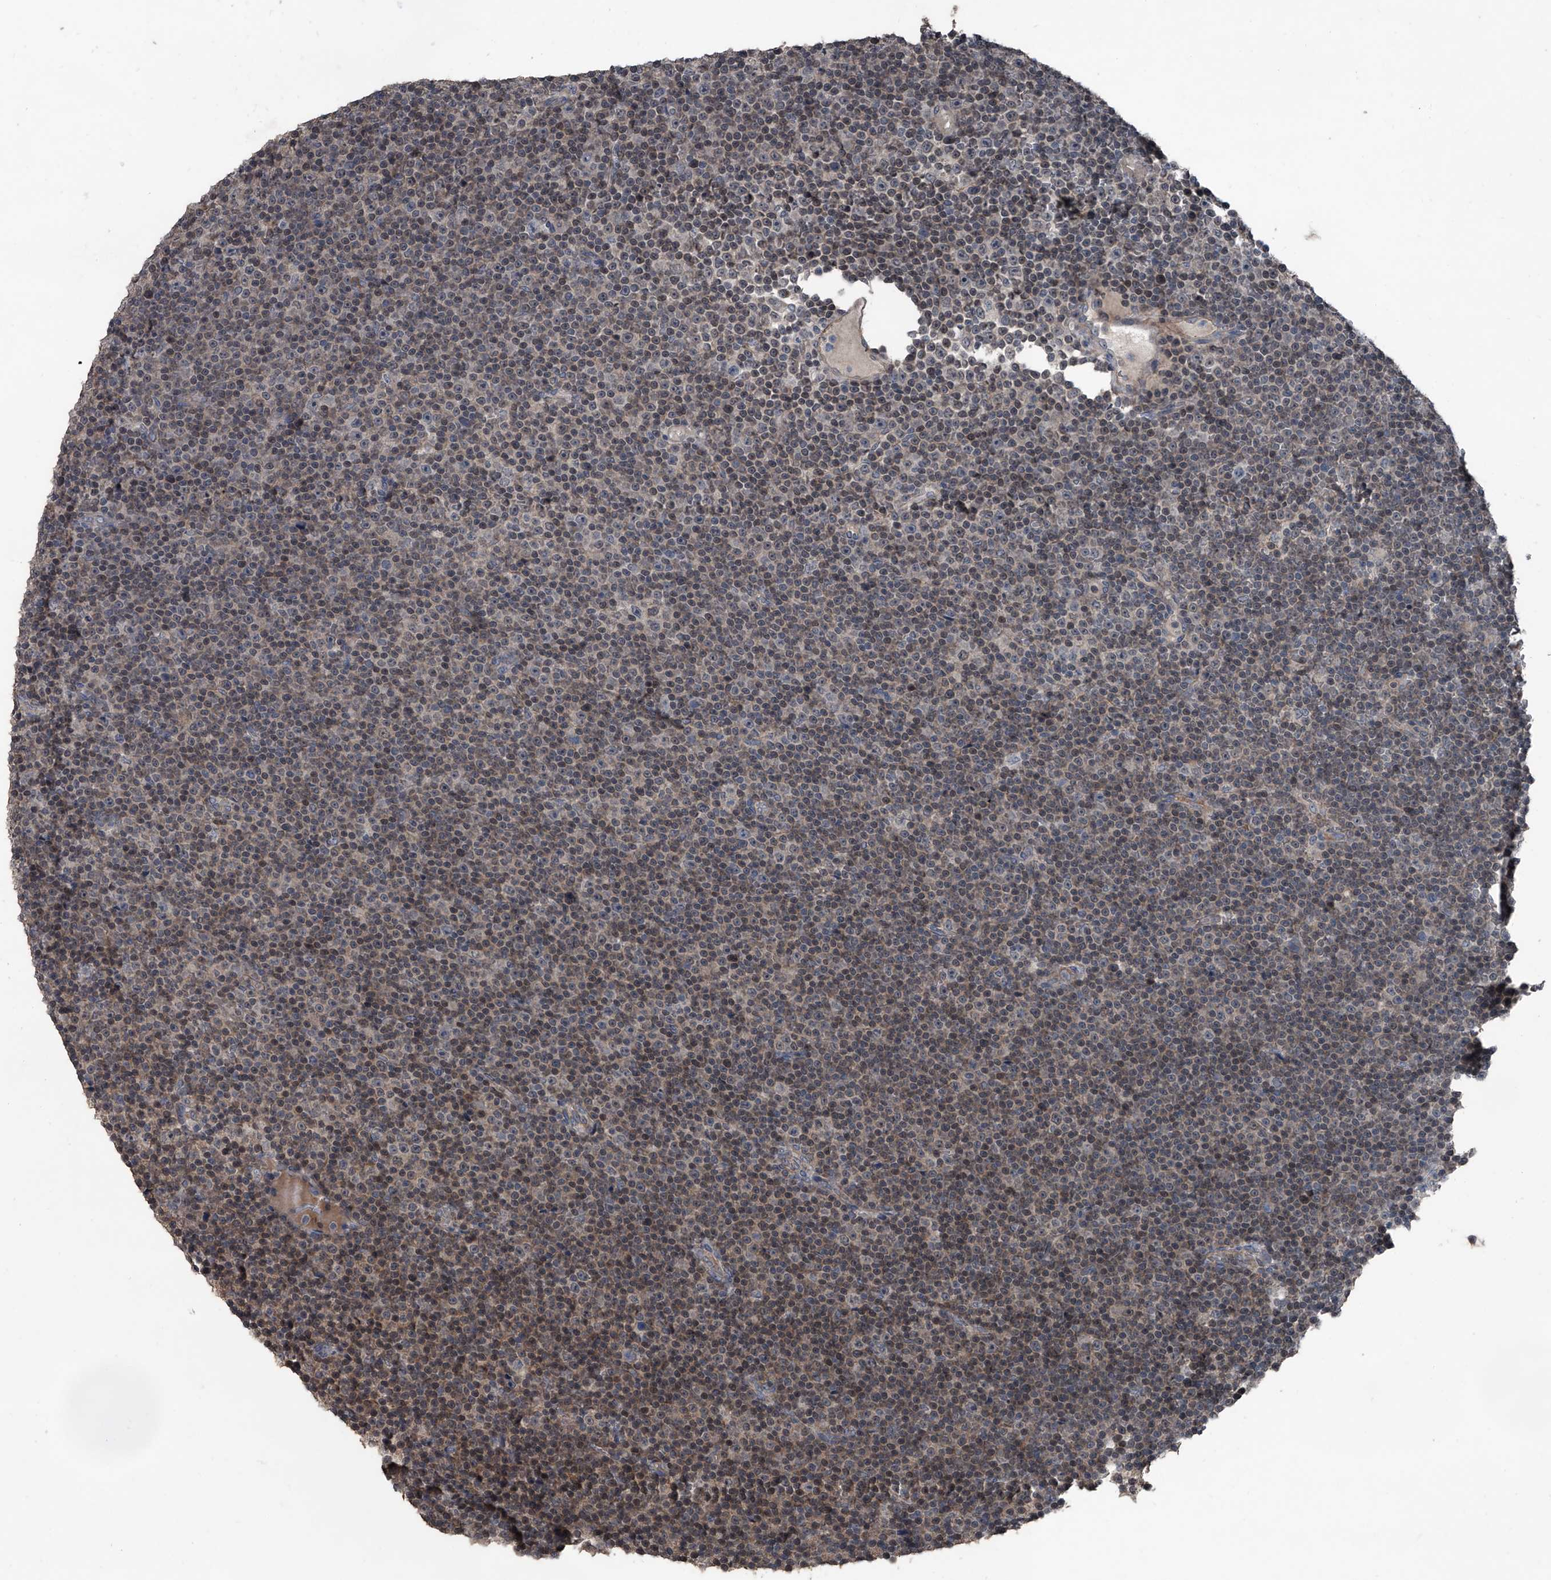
{"staining": {"intensity": "moderate", "quantity": "25%-75%", "location": "nuclear"}, "tissue": "lymphoma", "cell_type": "Tumor cells", "image_type": "cancer", "snomed": [{"axis": "morphology", "description": "Malignant lymphoma, non-Hodgkin's type, Low grade"}, {"axis": "topography", "description": "Lymph node"}], "caption": "The photomicrograph shows immunohistochemical staining of malignant lymphoma, non-Hodgkin's type (low-grade). There is moderate nuclear staining is identified in about 25%-75% of tumor cells.", "gene": "OARD1", "patient": {"sex": "female", "age": 67}}